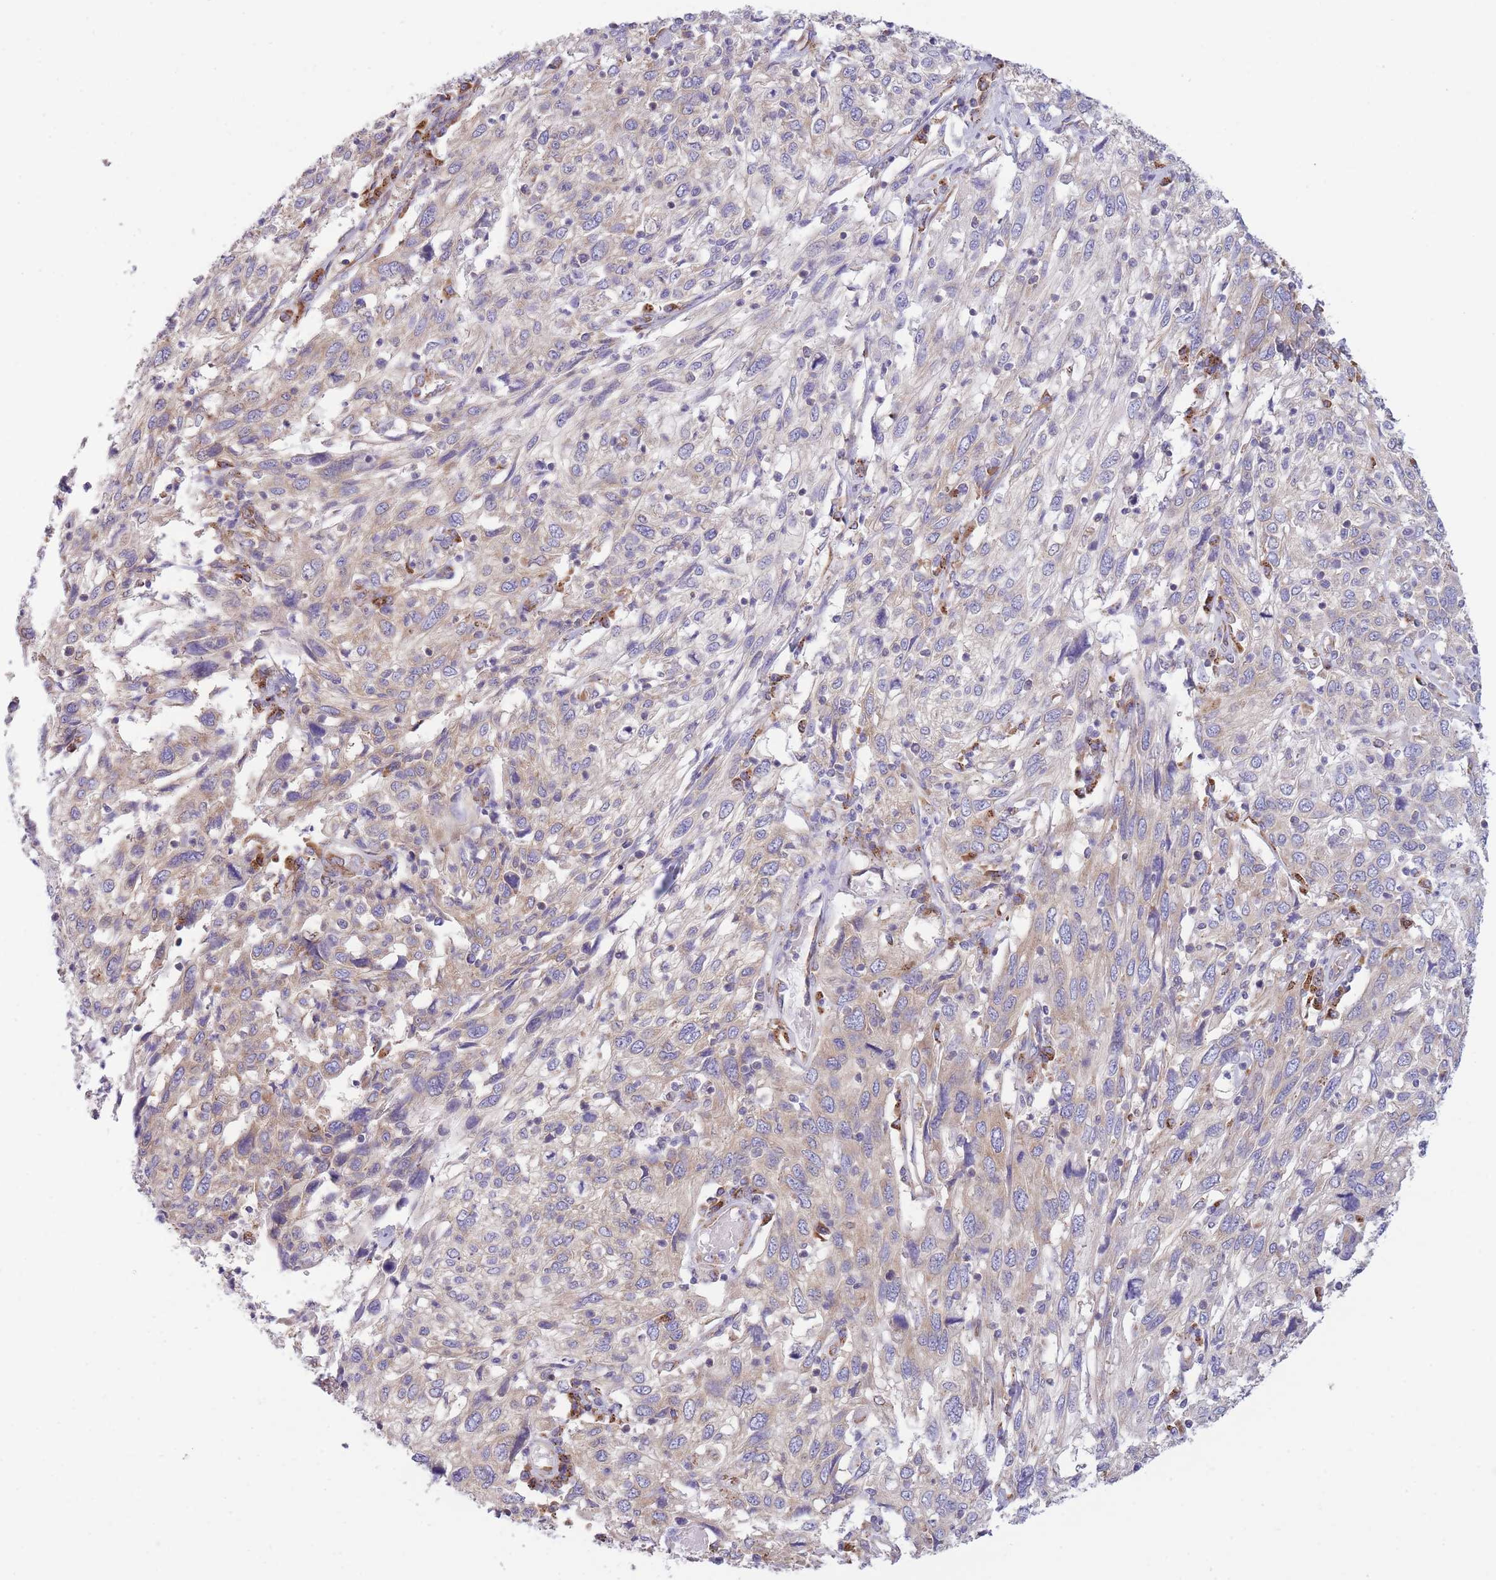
{"staining": {"intensity": "weak", "quantity": "25%-75%", "location": "cytoplasmic/membranous"}, "tissue": "cervical cancer", "cell_type": "Tumor cells", "image_type": "cancer", "snomed": [{"axis": "morphology", "description": "Squamous cell carcinoma, NOS"}, {"axis": "topography", "description": "Cervix"}], "caption": "Immunohistochemistry staining of cervical cancer (squamous cell carcinoma), which demonstrates low levels of weak cytoplasmic/membranous expression in approximately 25%-75% of tumor cells indicating weak cytoplasmic/membranous protein staining. The staining was performed using DAB (3,3'-diaminobenzidine) (brown) for protein detection and nuclei were counterstained in hematoxylin (blue).", "gene": "COPG2", "patient": {"sex": "female", "age": 46}}